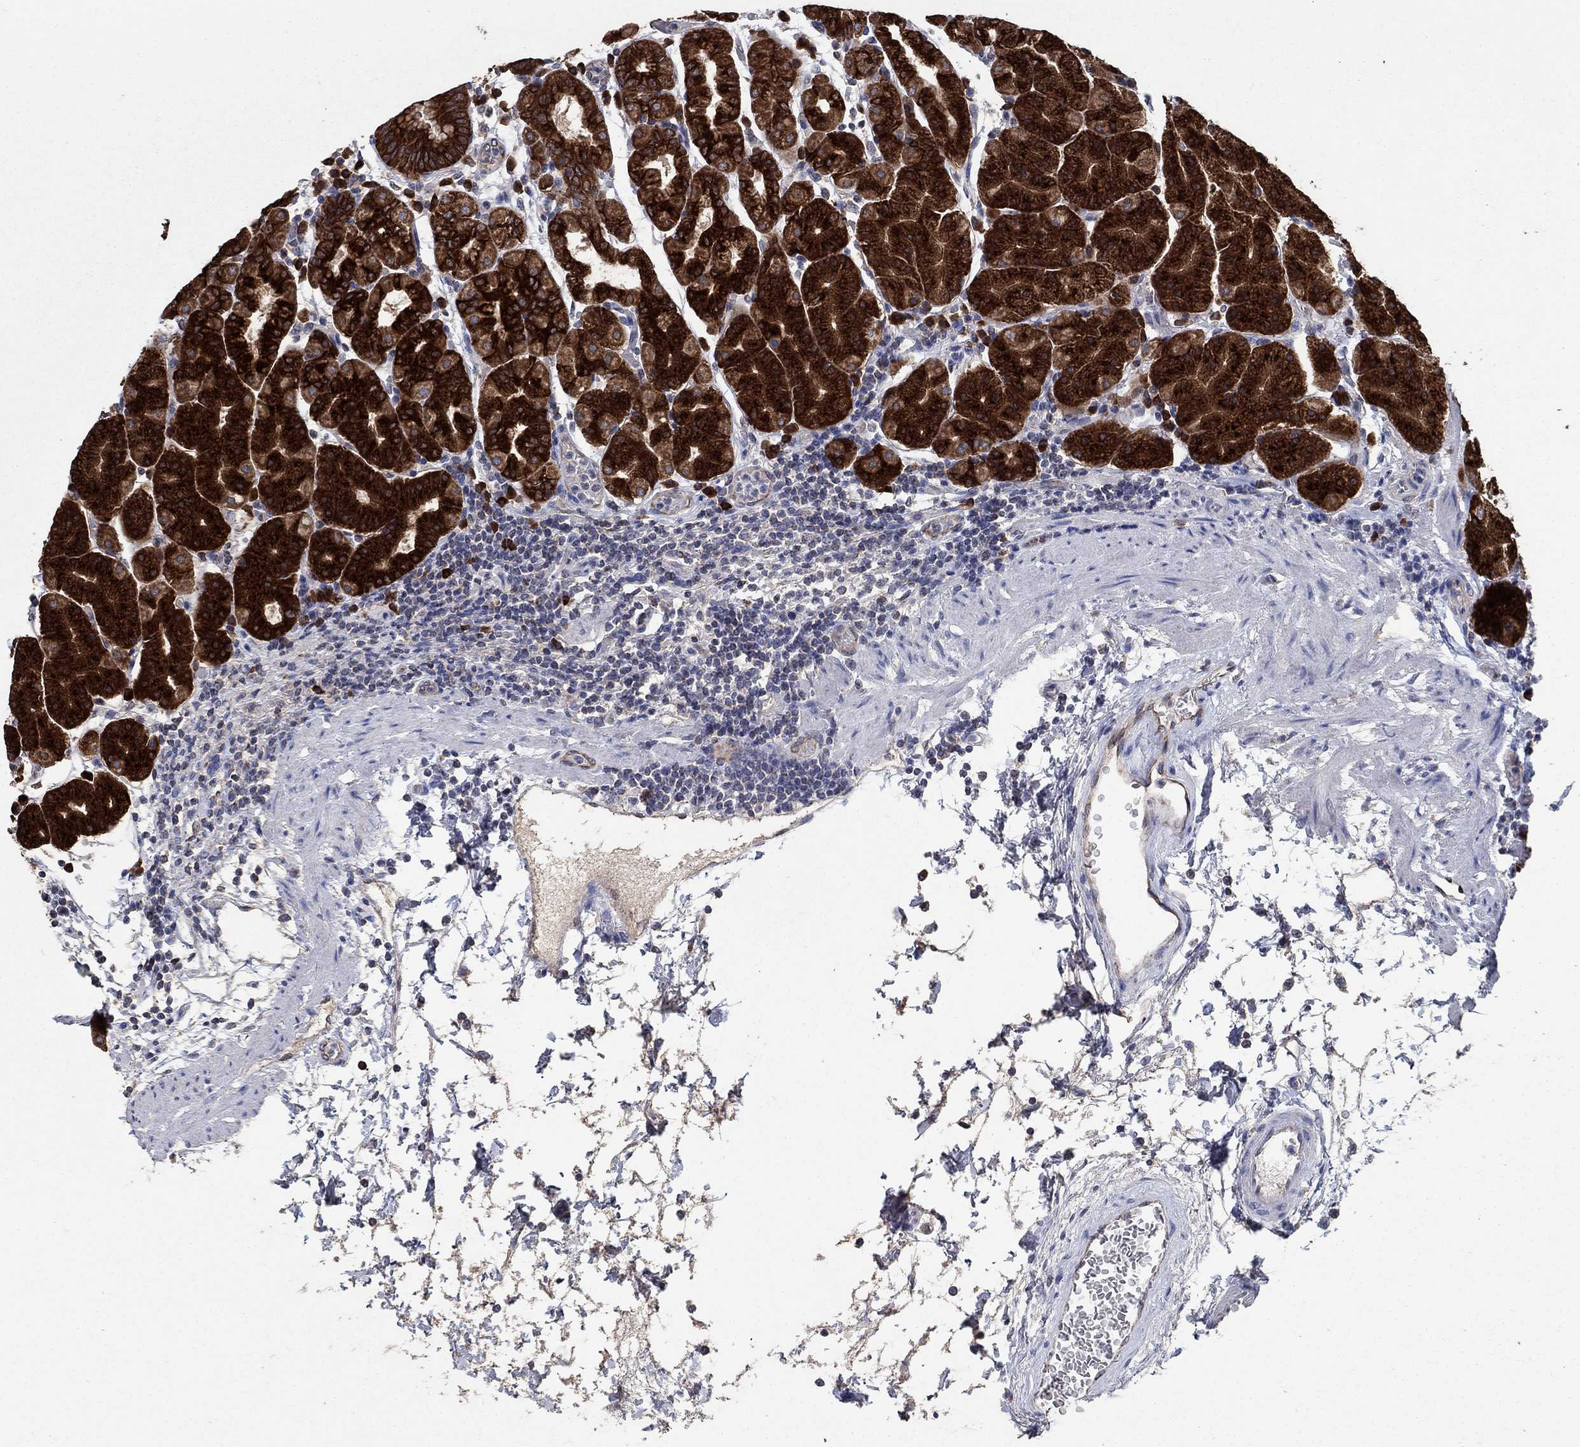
{"staining": {"intensity": "strong", "quantity": ">75%", "location": "cytoplasmic/membranous"}, "tissue": "stomach", "cell_type": "Glandular cells", "image_type": "normal", "snomed": [{"axis": "morphology", "description": "Normal tissue, NOS"}, {"axis": "topography", "description": "Stomach"}], "caption": "Protein staining of benign stomach shows strong cytoplasmic/membranous positivity in about >75% of glandular cells. (DAB IHC with brightfield microscopy, high magnification).", "gene": "HID1", "patient": {"sex": "male", "age": 54}}